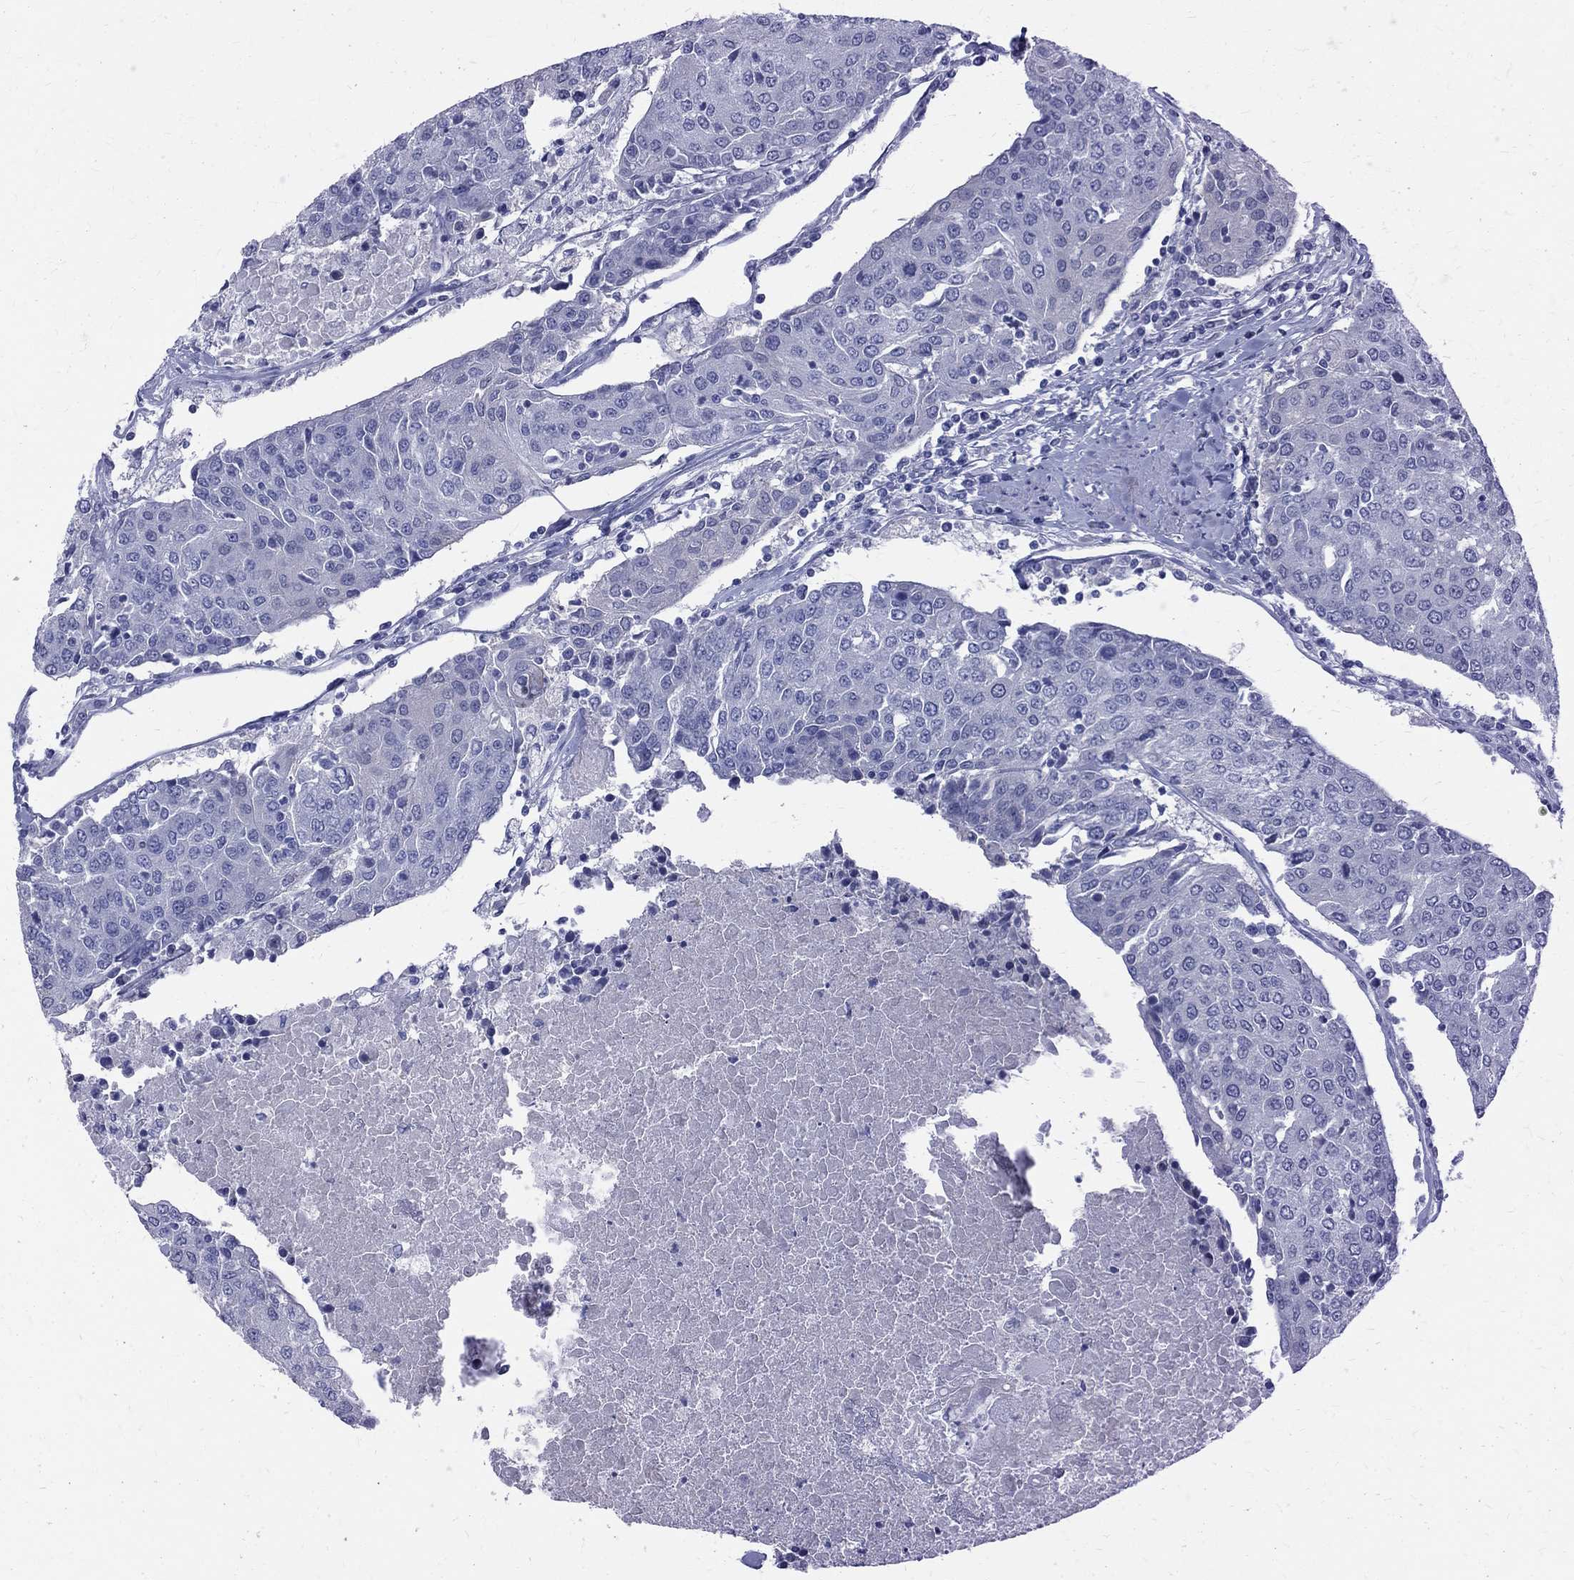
{"staining": {"intensity": "negative", "quantity": "none", "location": "none"}, "tissue": "urothelial cancer", "cell_type": "Tumor cells", "image_type": "cancer", "snomed": [{"axis": "morphology", "description": "Urothelial carcinoma, High grade"}, {"axis": "topography", "description": "Urinary bladder"}], "caption": "DAB (3,3'-diaminobenzidine) immunohistochemical staining of human high-grade urothelial carcinoma displays no significant staining in tumor cells.", "gene": "MAGEB6", "patient": {"sex": "female", "age": 85}}